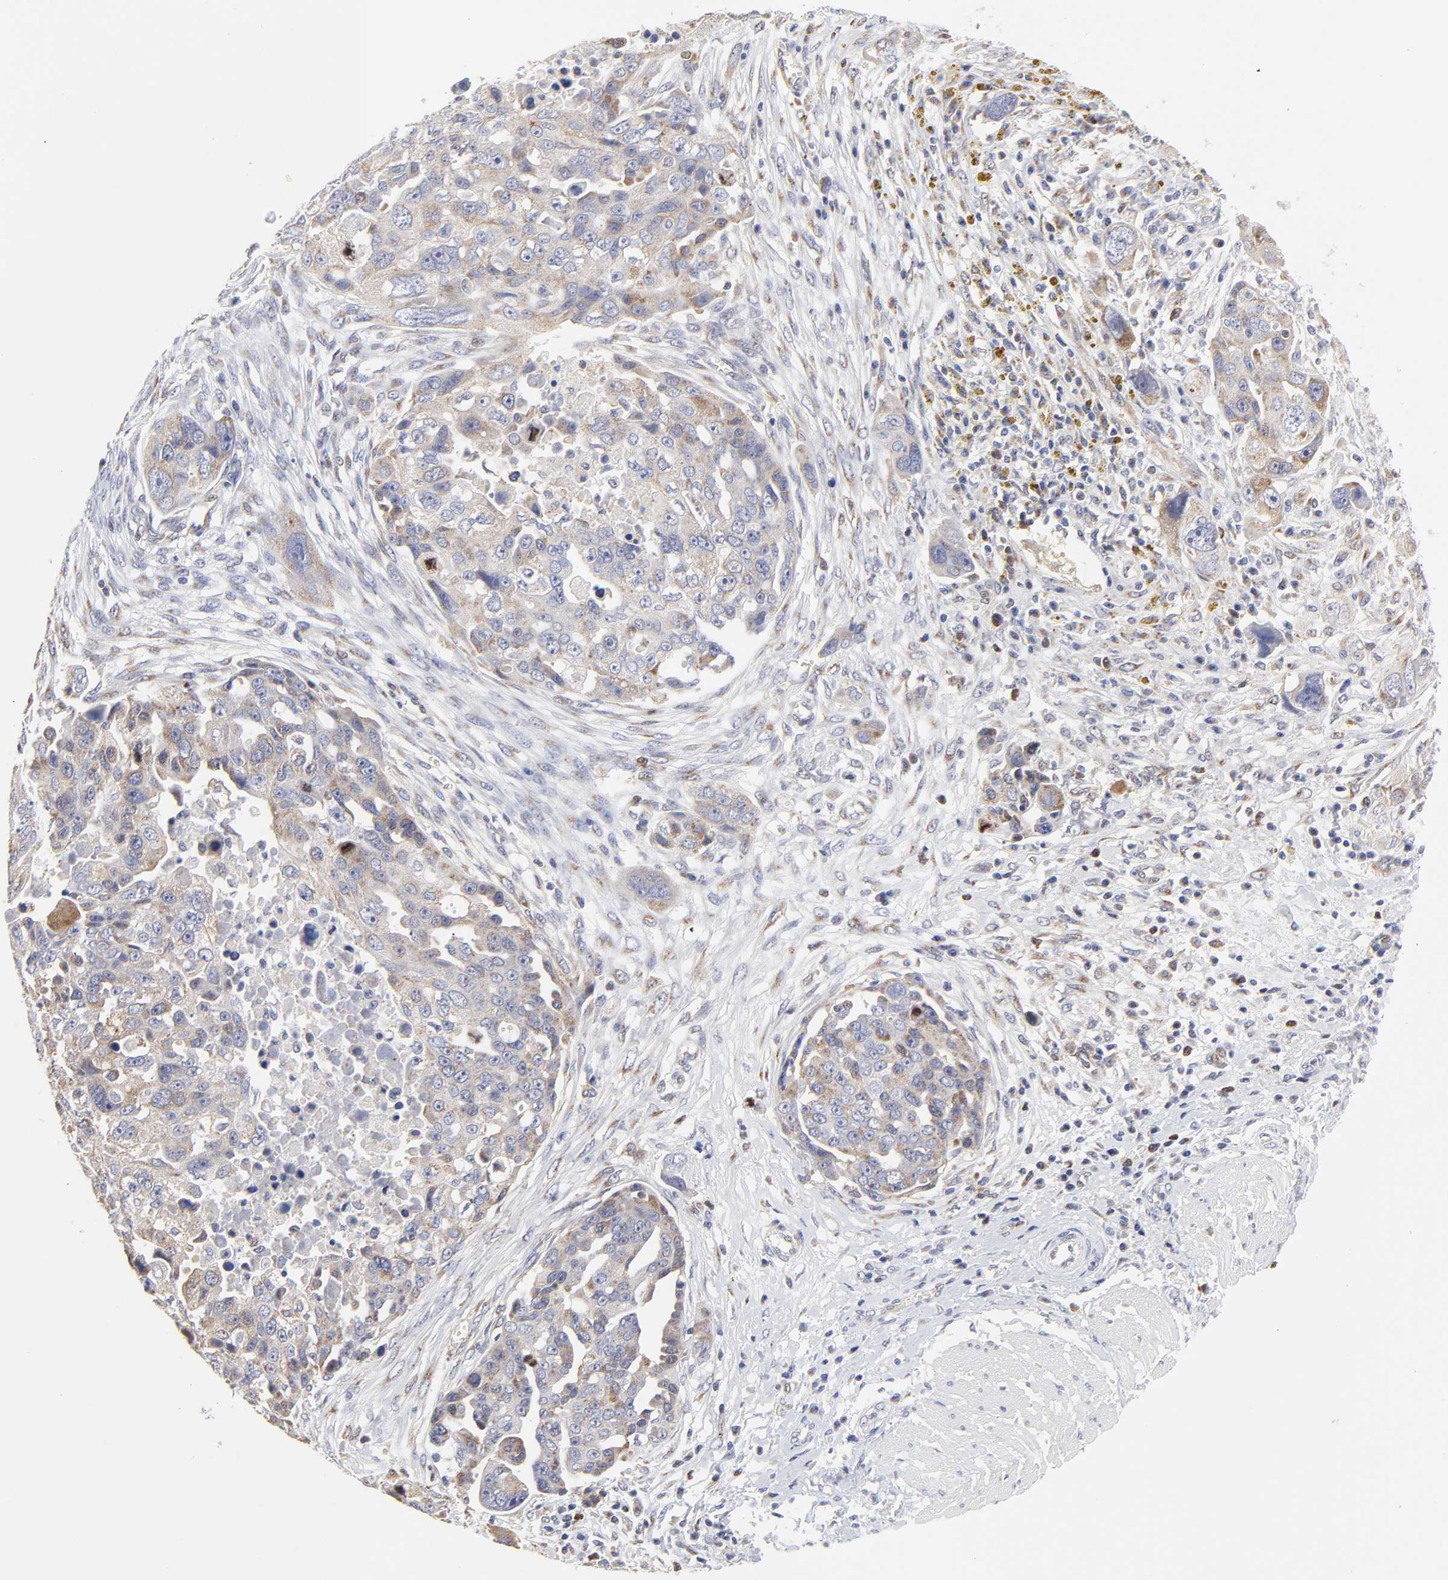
{"staining": {"intensity": "moderate", "quantity": "<25%", "location": "cytoplasmic/membranous"}, "tissue": "ovarian cancer", "cell_type": "Tumor cells", "image_type": "cancer", "snomed": [{"axis": "morphology", "description": "Carcinoma, endometroid"}, {"axis": "topography", "description": "Ovary"}], "caption": "Ovarian cancer (endometroid carcinoma) was stained to show a protein in brown. There is low levels of moderate cytoplasmic/membranous positivity in approximately <25% of tumor cells.", "gene": "NCAPH", "patient": {"sex": "female", "age": 75}}